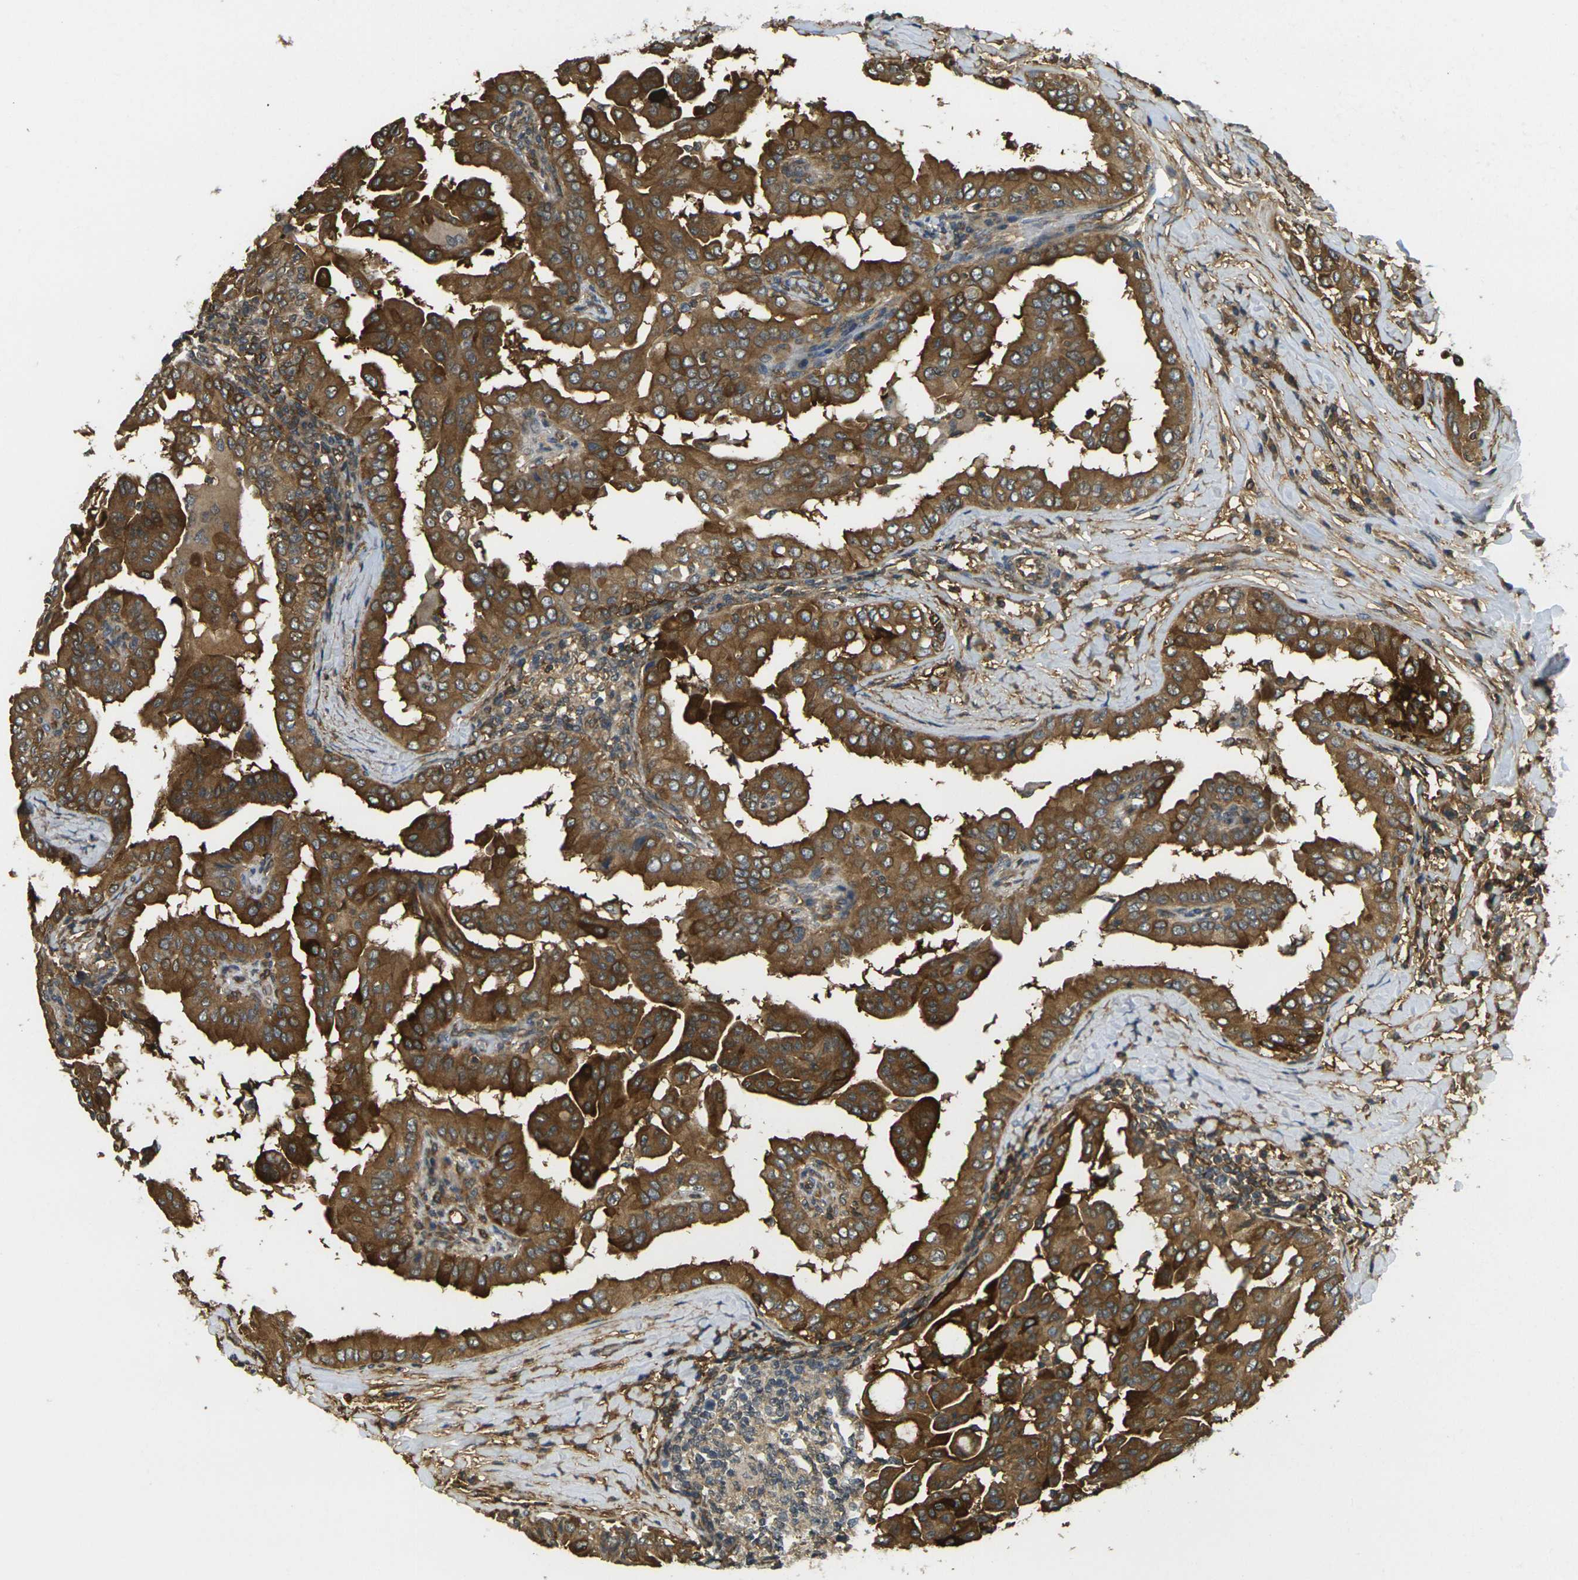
{"staining": {"intensity": "strong", "quantity": ">75%", "location": "cytoplasmic/membranous"}, "tissue": "thyroid cancer", "cell_type": "Tumor cells", "image_type": "cancer", "snomed": [{"axis": "morphology", "description": "Papillary adenocarcinoma, NOS"}, {"axis": "topography", "description": "Thyroid gland"}], "caption": "Brown immunohistochemical staining in thyroid cancer (papillary adenocarcinoma) displays strong cytoplasmic/membranous positivity in approximately >75% of tumor cells.", "gene": "CAST", "patient": {"sex": "male", "age": 33}}